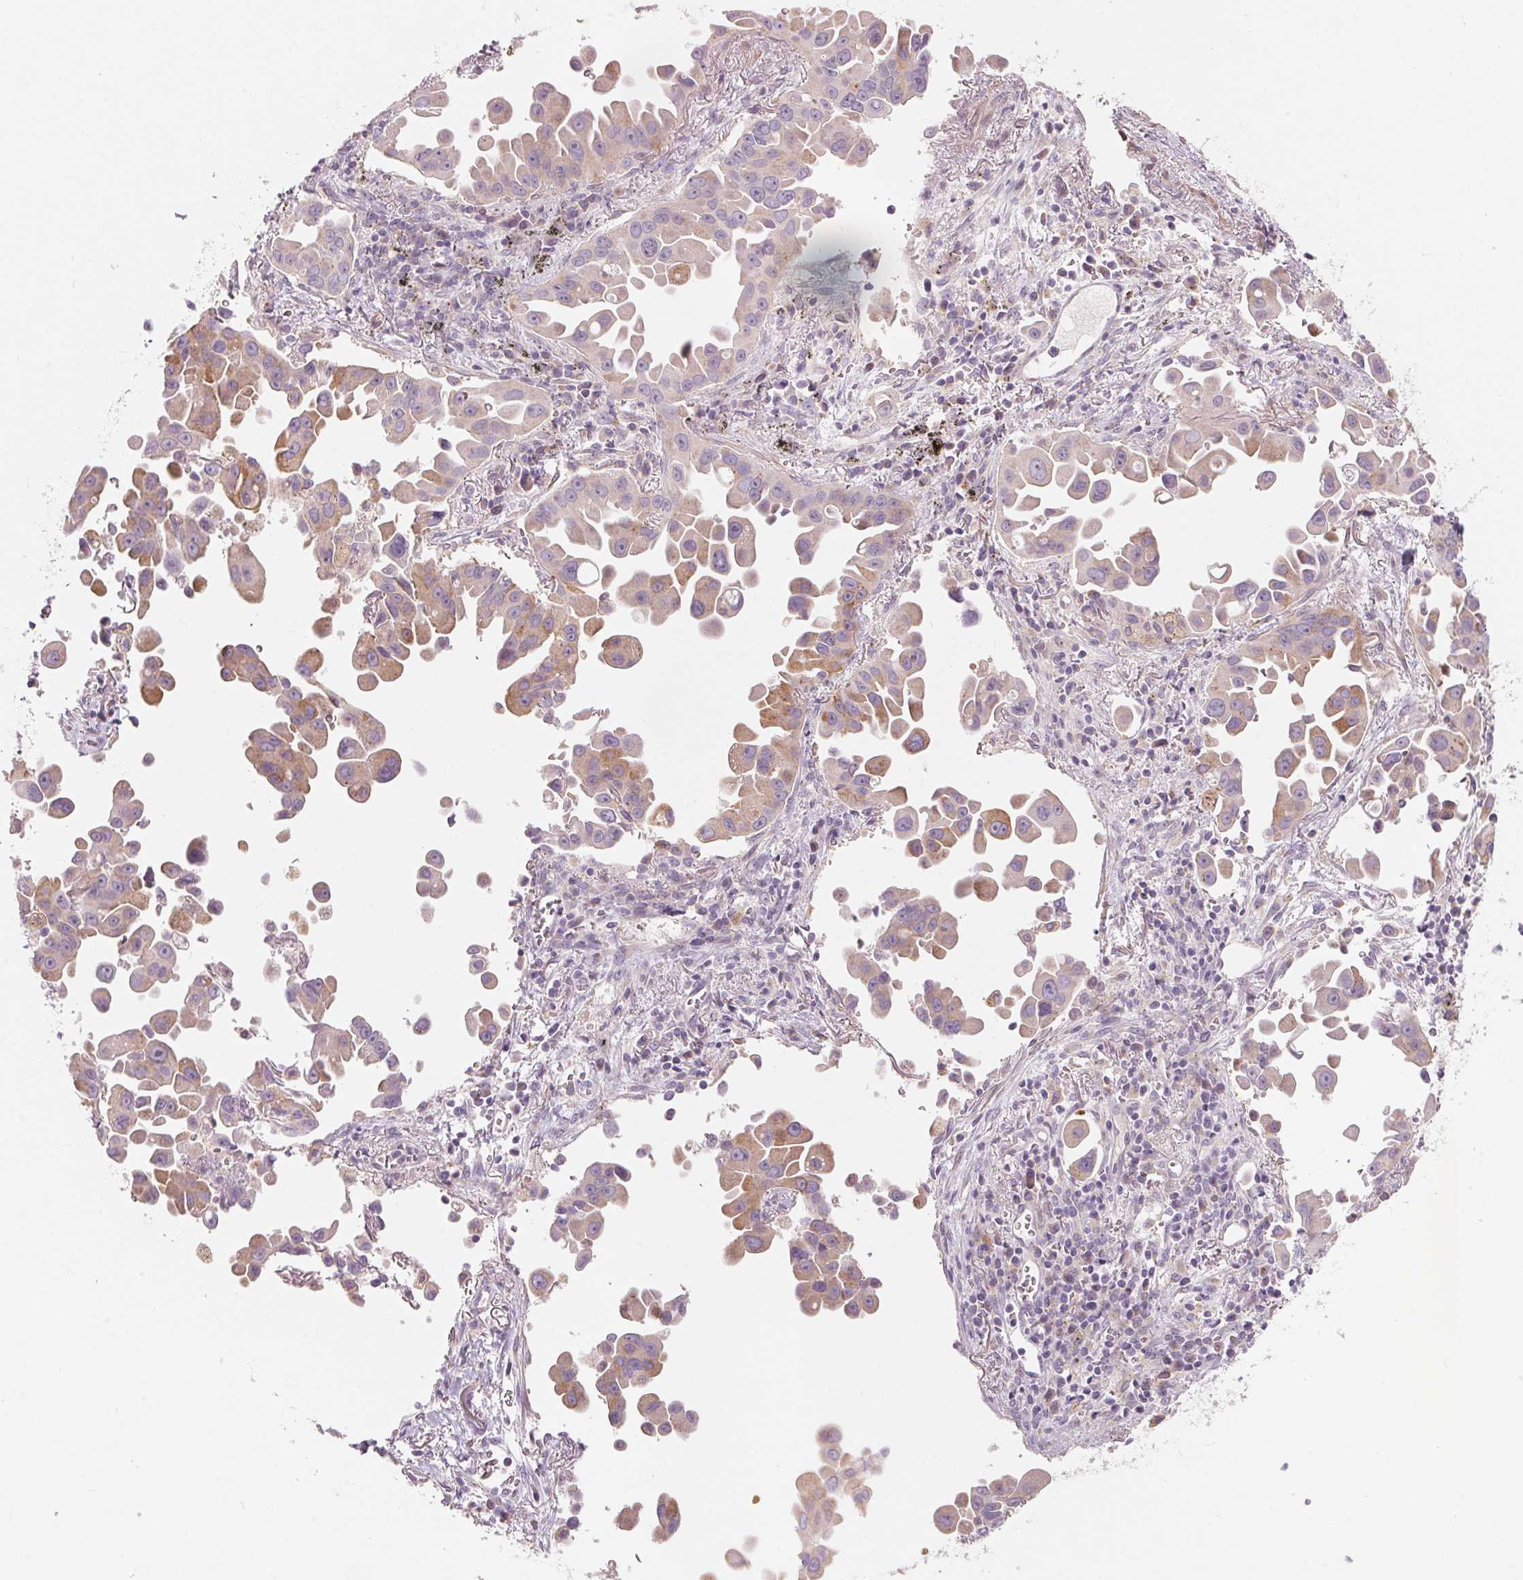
{"staining": {"intensity": "weak", "quantity": "25%-75%", "location": "cytoplasmic/membranous"}, "tissue": "lung cancer", "cell_type": "Tumor cells", "image_type": "cancer", "snomed": [{"axis": "morphology", "description": "Adenocarcinoma, NOS"}, {"axis": "topography", "description": "Lung"}], "caption": "The histopathology image reveals immunohistochemical staining of lung cancer (adenocarcinoma). There is weak cytoplasmic/membranous expression is appreciated in approximately 25%-75% of tumor cells. The protein of interest is stained brown, and the nuclei are stained in blue (DAB IHC with brightfield microscopy, high magnification).", "gene": "DRAM2", "patient": {"sex": "male", "age": 68}}